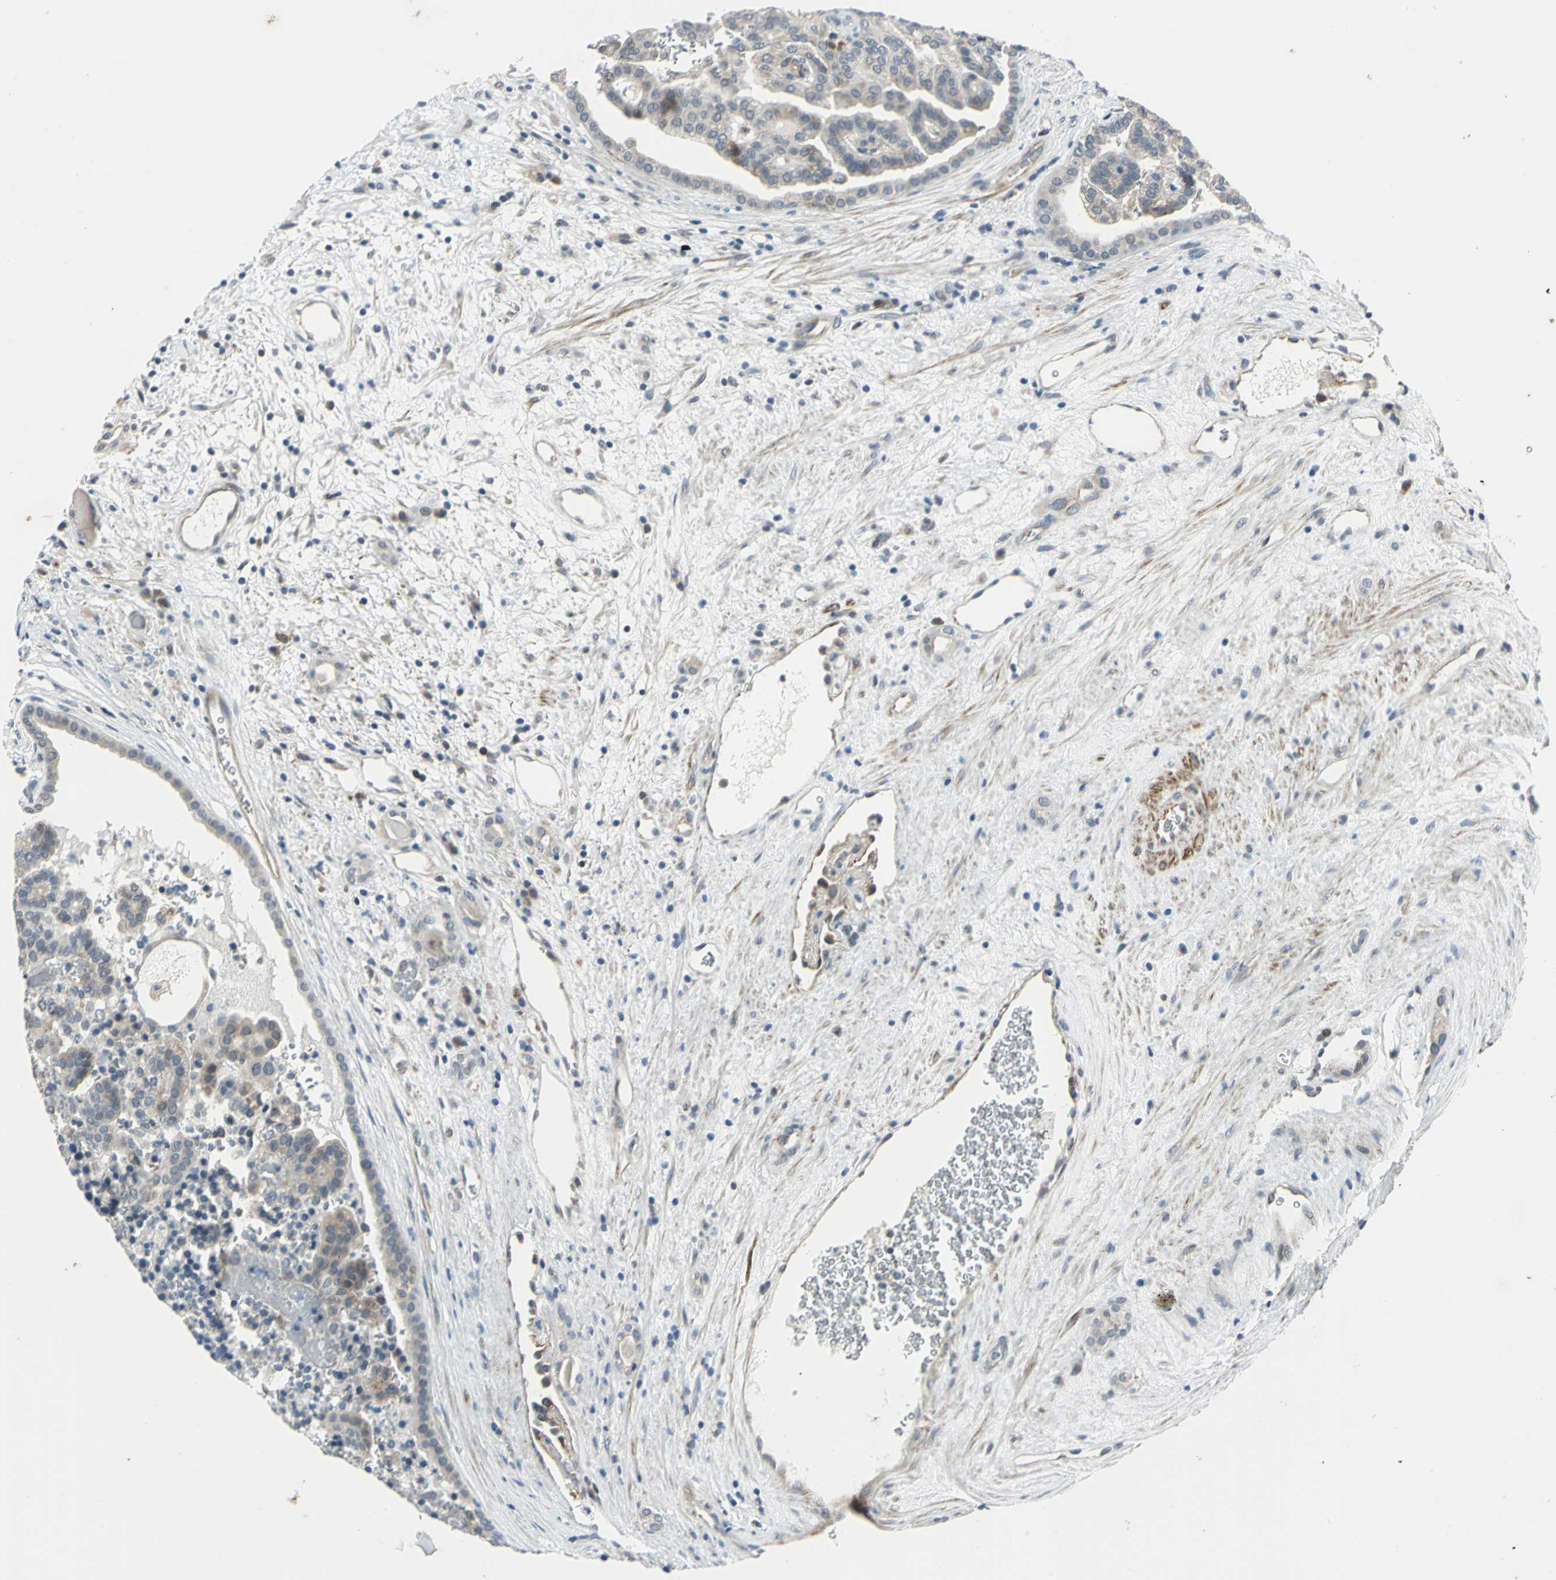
{"staining": {"intensity": "weak", "quantity": "25%-75%", "location": "cytoplasmic/membranous"}, "tissue": "renal cancer", "cell_type": "Tumor cells", "image_type": "cancer", "snomed": [{"axis": "morphology", "description": "Adenocarcinoma, NOS"}, {"axis": "topography", "description": "Kidney"}], "caption": "Immunohistochemistry (DAB) staining of renal cancer (adenocarcinoma) reveals weak cytoplasmic/membranous protein positivity in approximately 25%-75% of tumor cells.", "gene": "PLAGL2", "patient": {"sex": "male", "age": 61}}